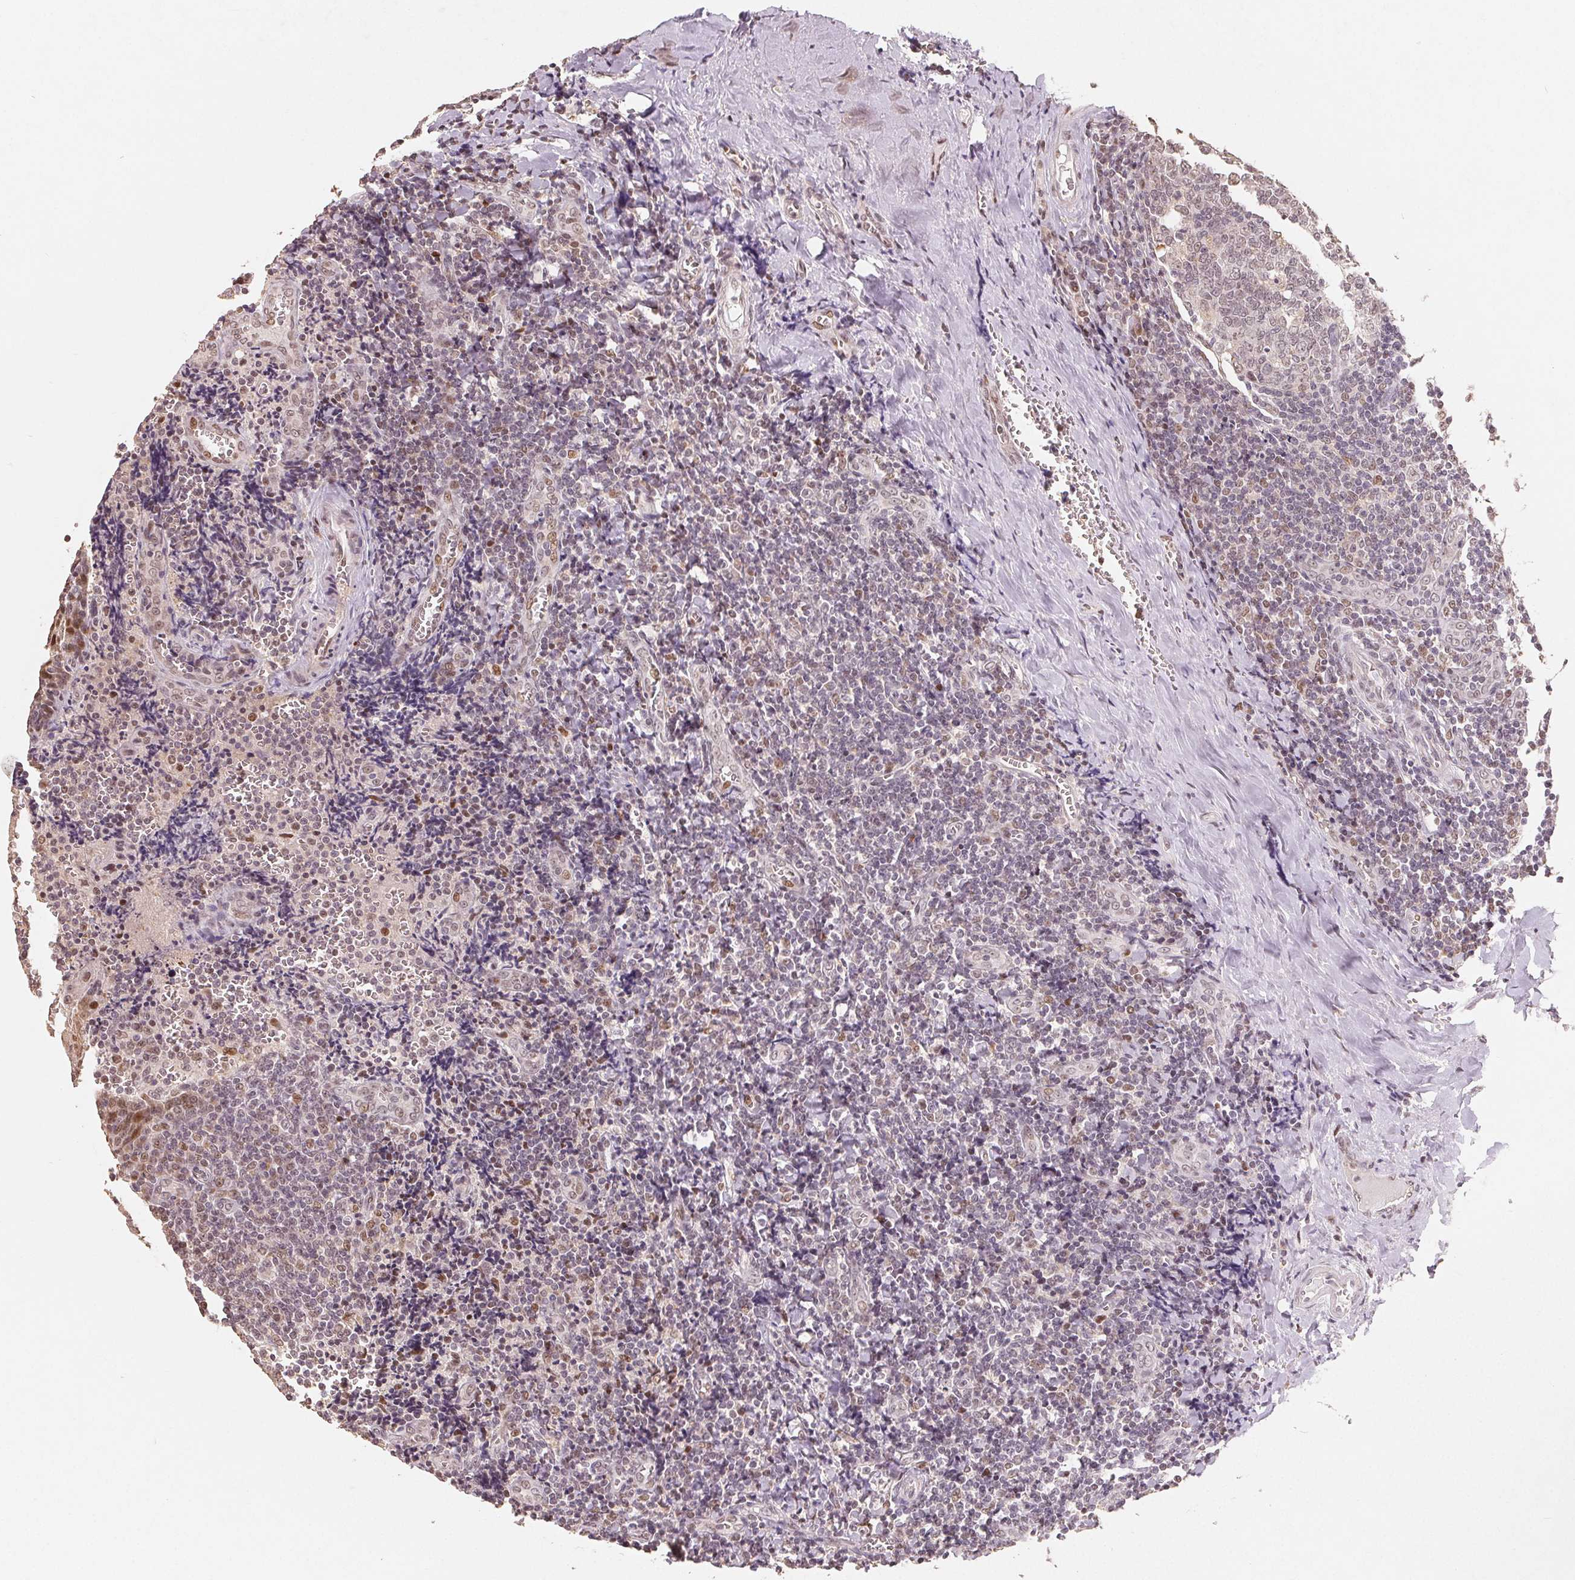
{"staining": {"intensity": "negative", "quantity": "none", "location": "none"}, "tissue": "tonsil", "cell_type": "Germinal center cells", "image_type": "normal", "snomed": [{"axis": "morphology", "description": "Normal tissue, NOS"}, {"axis": "morphology", "description": "Inflammation, NOS"}, {"axis": "topography", "description": "Tonsil"}], "caption": "The photomicrograph displays no staining of germinal center cells in normal tonsil.", "gene": "CCDC138", "patient": {"sex": "female", "age": 31}}